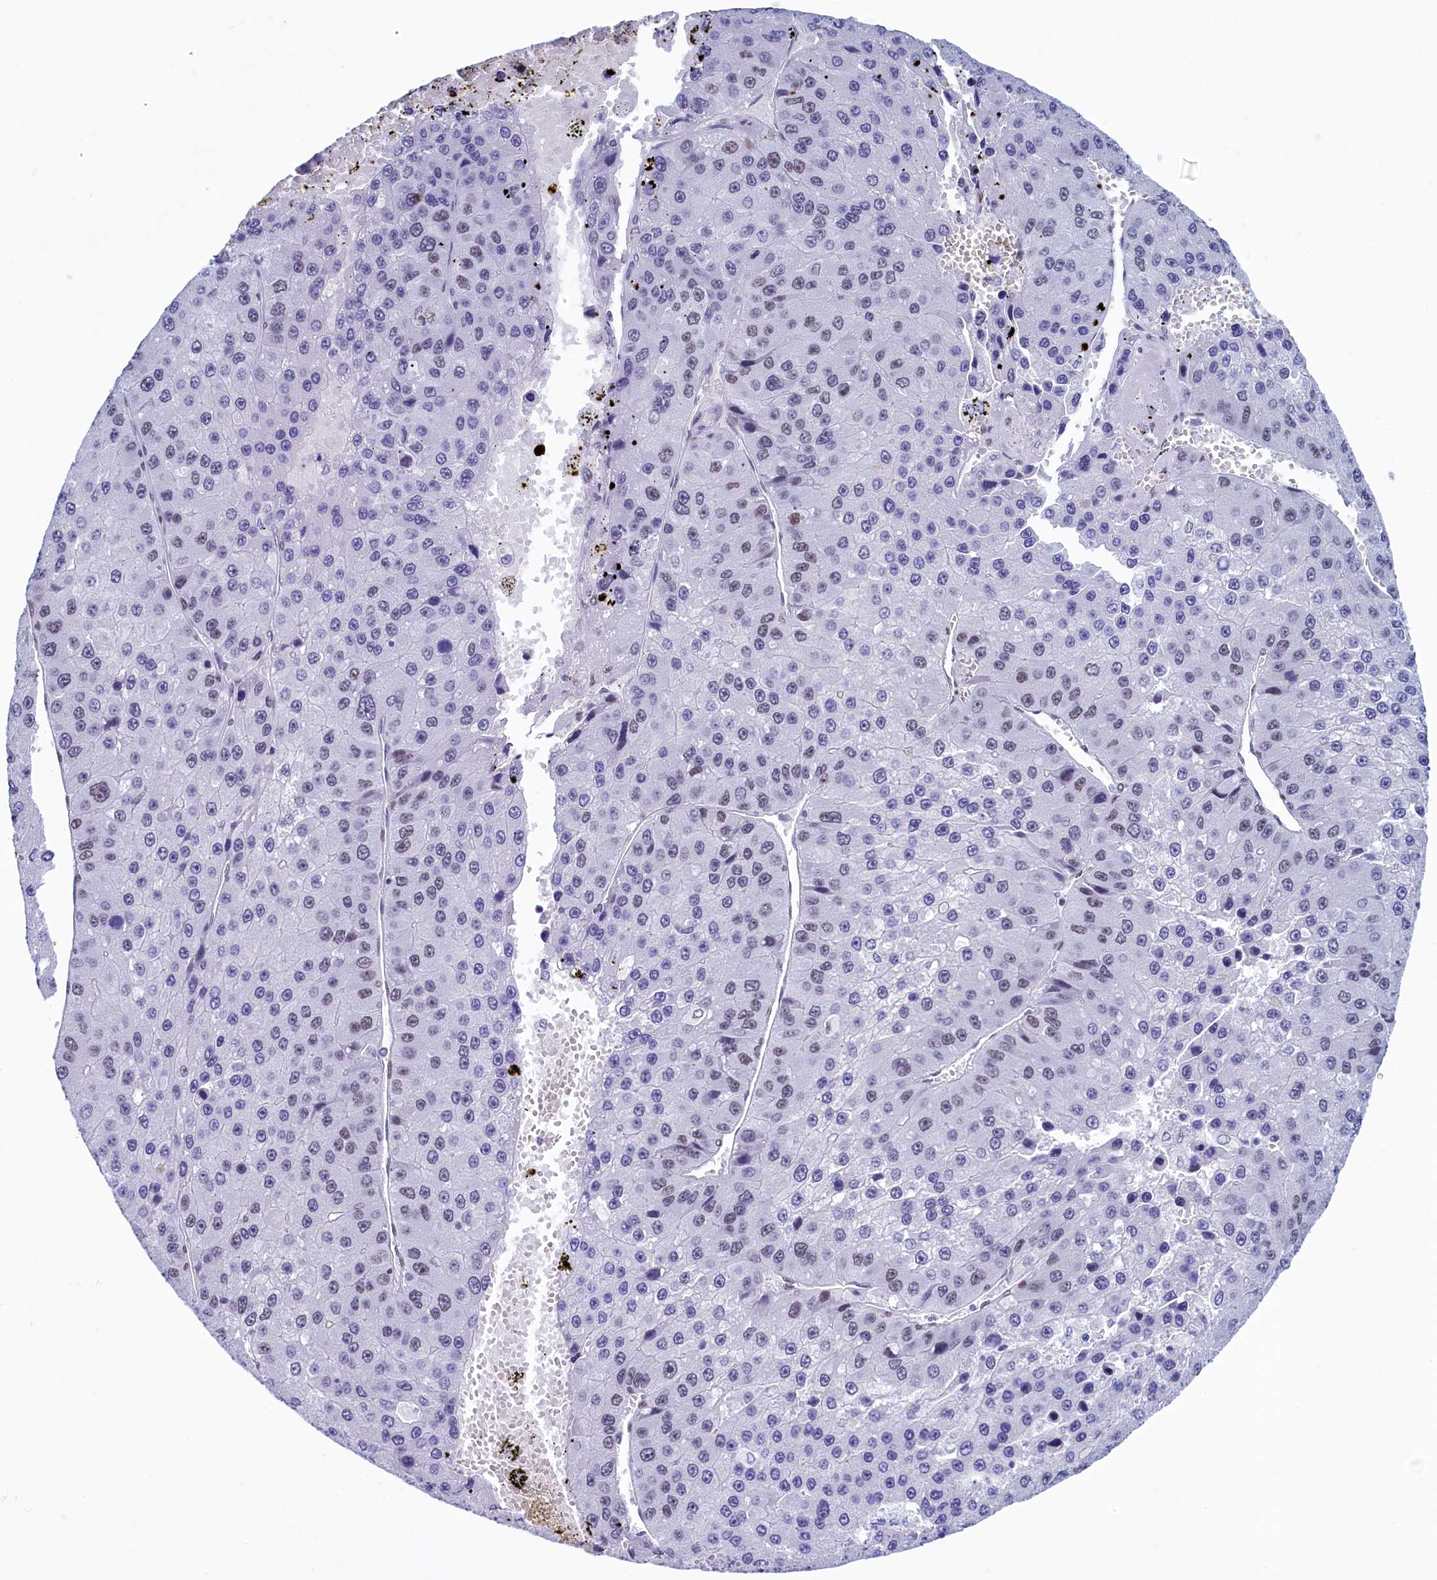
{"staining": {"intensity": "negative", "quantity": "none", "location": "none"}, "tissue": "liver cancer", "cell_type": "Tumor cells", "image_type": "cancer", "snomed": [{"axis": "morphology", "description": "Carcinoma, Hepatocellular, NOS"}, {"axis": "topography", "description": "Liver"}], "caption": "Liver cancer was stained to show a protein in brown. There is no significant expression in tumor cells.", "gene": "SUGP2", "patient": {"sex": "female", "age": 73}}